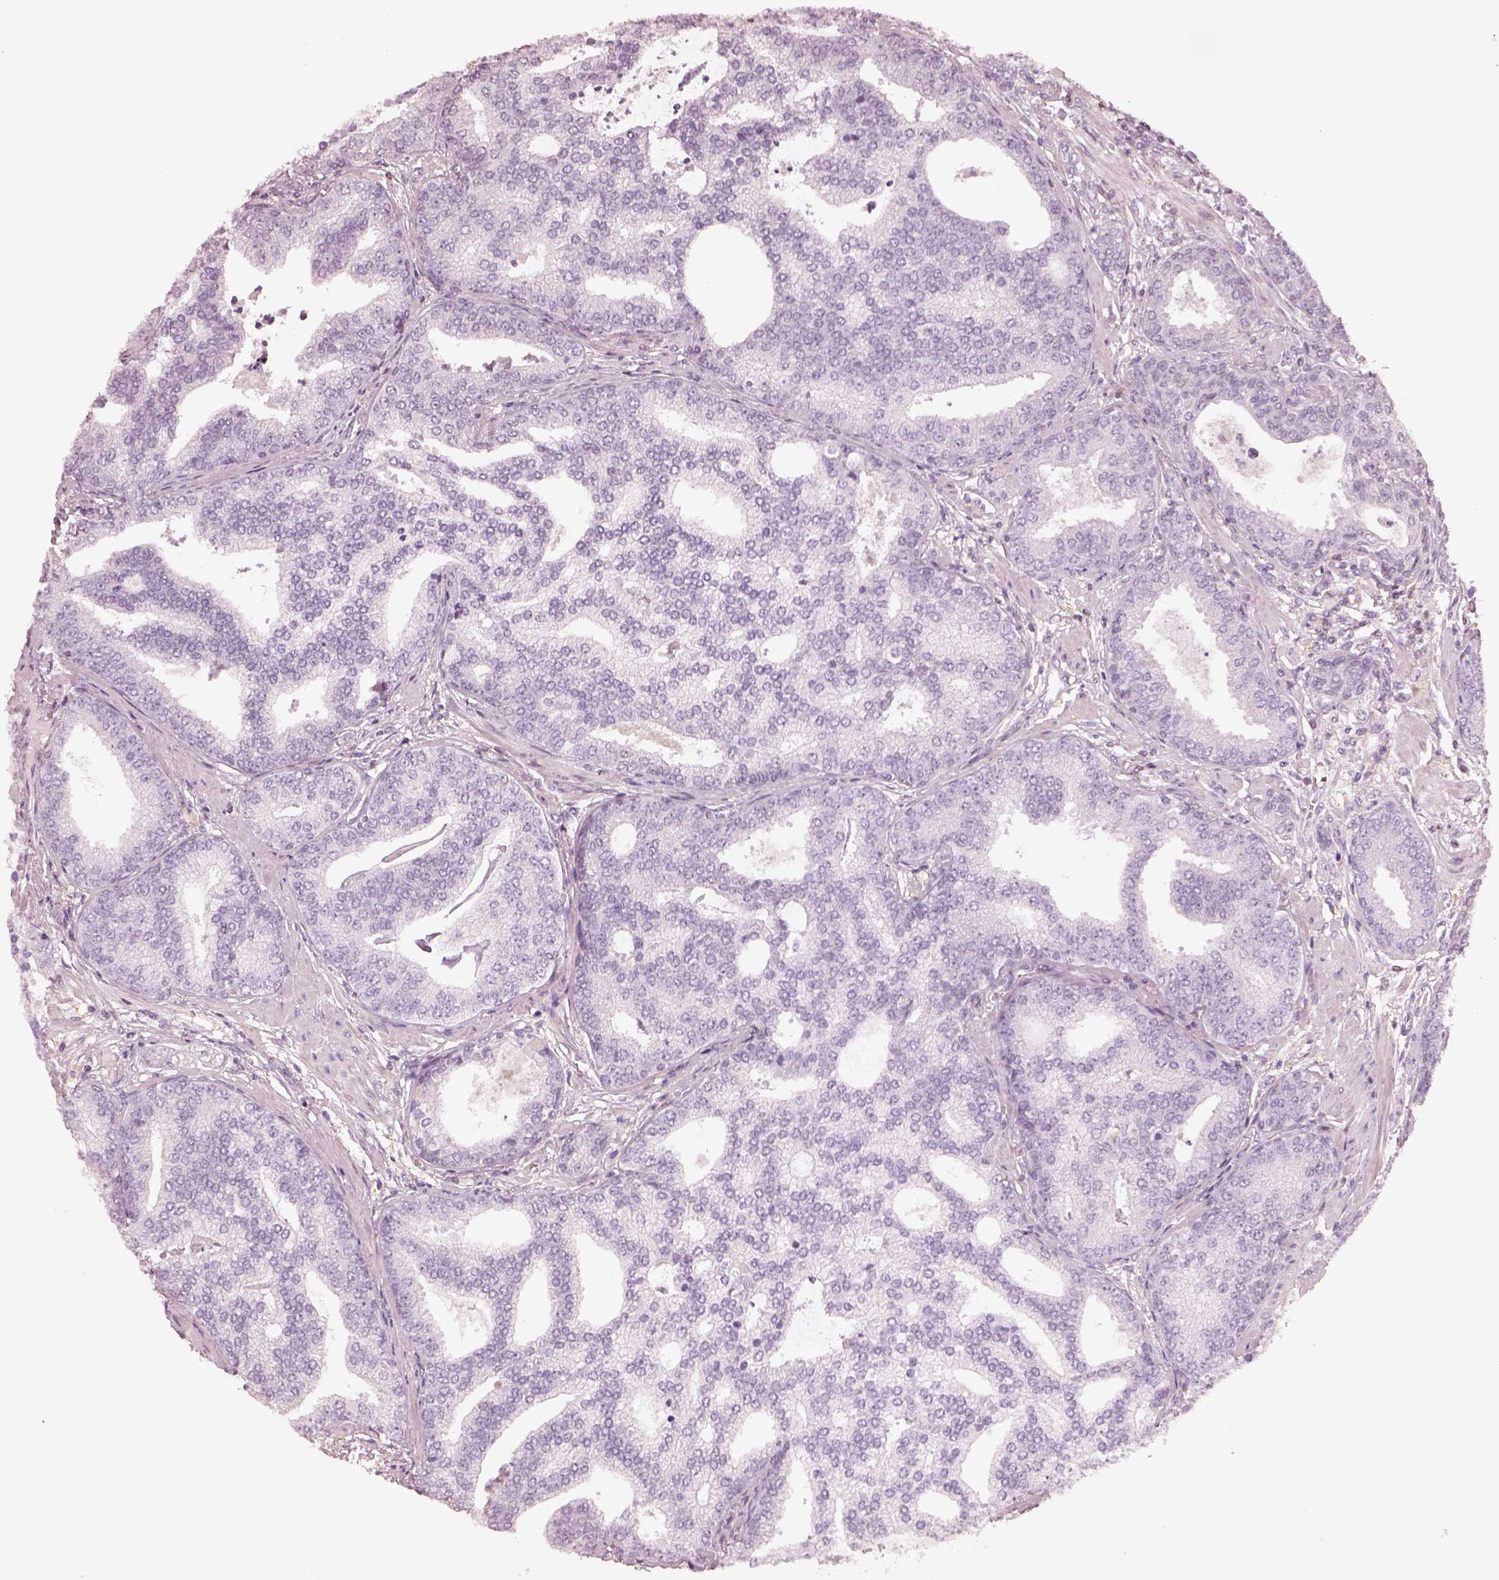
{"staining": {"intensity": "negative", "quantity": "none", "location": "none"}, "tissue": "prostate cancer", "cell_type": "Tumor cells", "image_type": "cancer", "snomed": [{"axis": "morphology", "description": "Adenocarcinoma, NOS"}, {"axis": "topography", "description": "Prostate"}], "caption": "Immunohistochemical staining of prostate cancer demonstrates no significant staining in tumor cells.", "gene": "EGR4", "patient": {"sex": "male", "age": 64}}